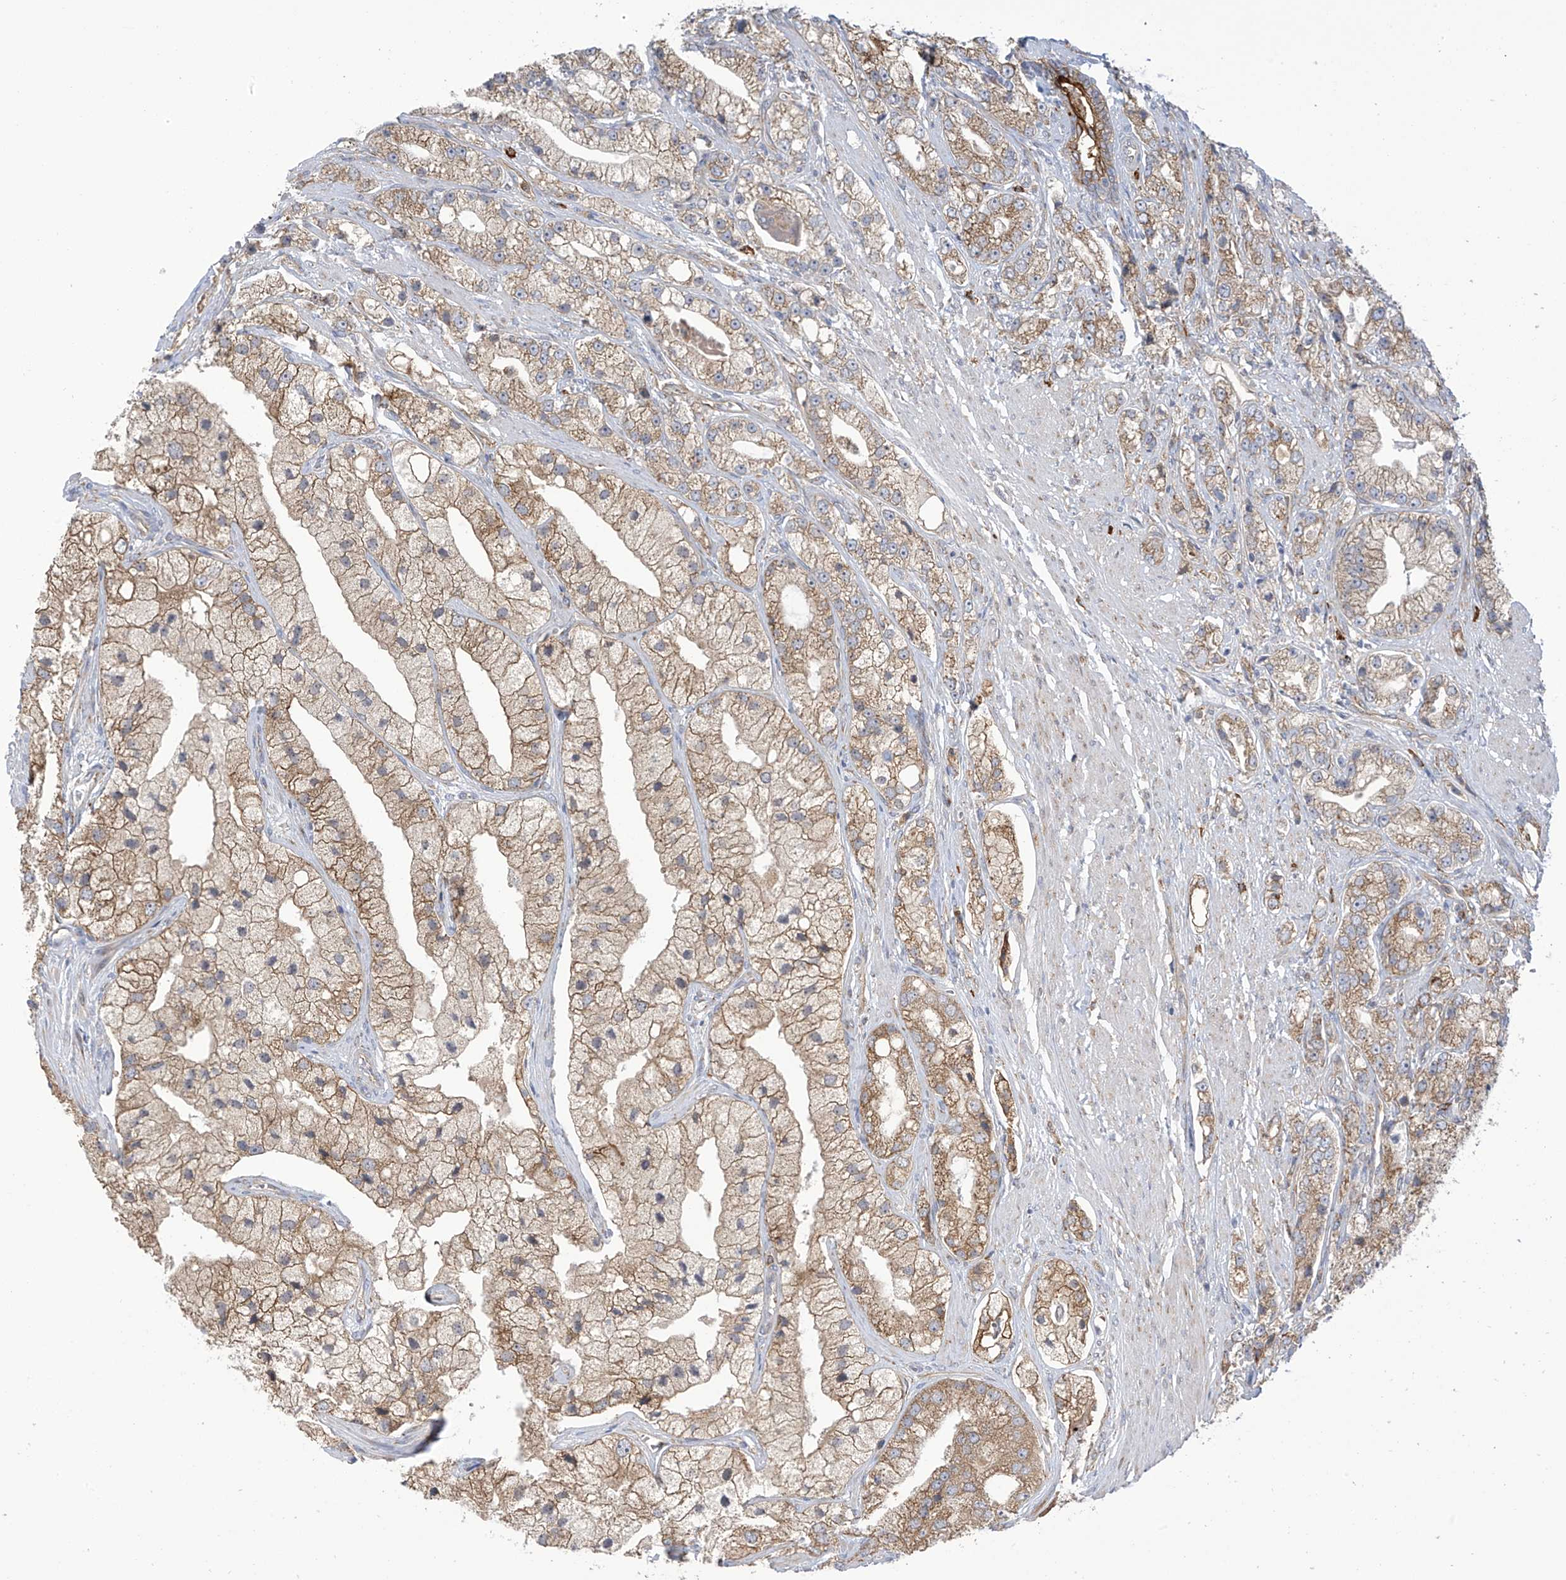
{"staining": {"intensity": "moderate", "quantity": "25%-75%", "location": "cytoplasmic/membranous"}, "tissue": "prostate cancer", "cell_type": "Tumor cells", "image_type": "cancer", "snomed": [{"axis": "morphology", "description": "Adenocarcinoma, High grade"}, {"axis": "topography", "description": "Prostate"}], "caption": "Prostate cancer (high-grade adenocarcinoma) stained for a protein demonstrates moderate cytoplasmic/membranous positivity in tumor cells.", "gene": "KIAA1522", "patient": {"sex": "male", "age": 50}}